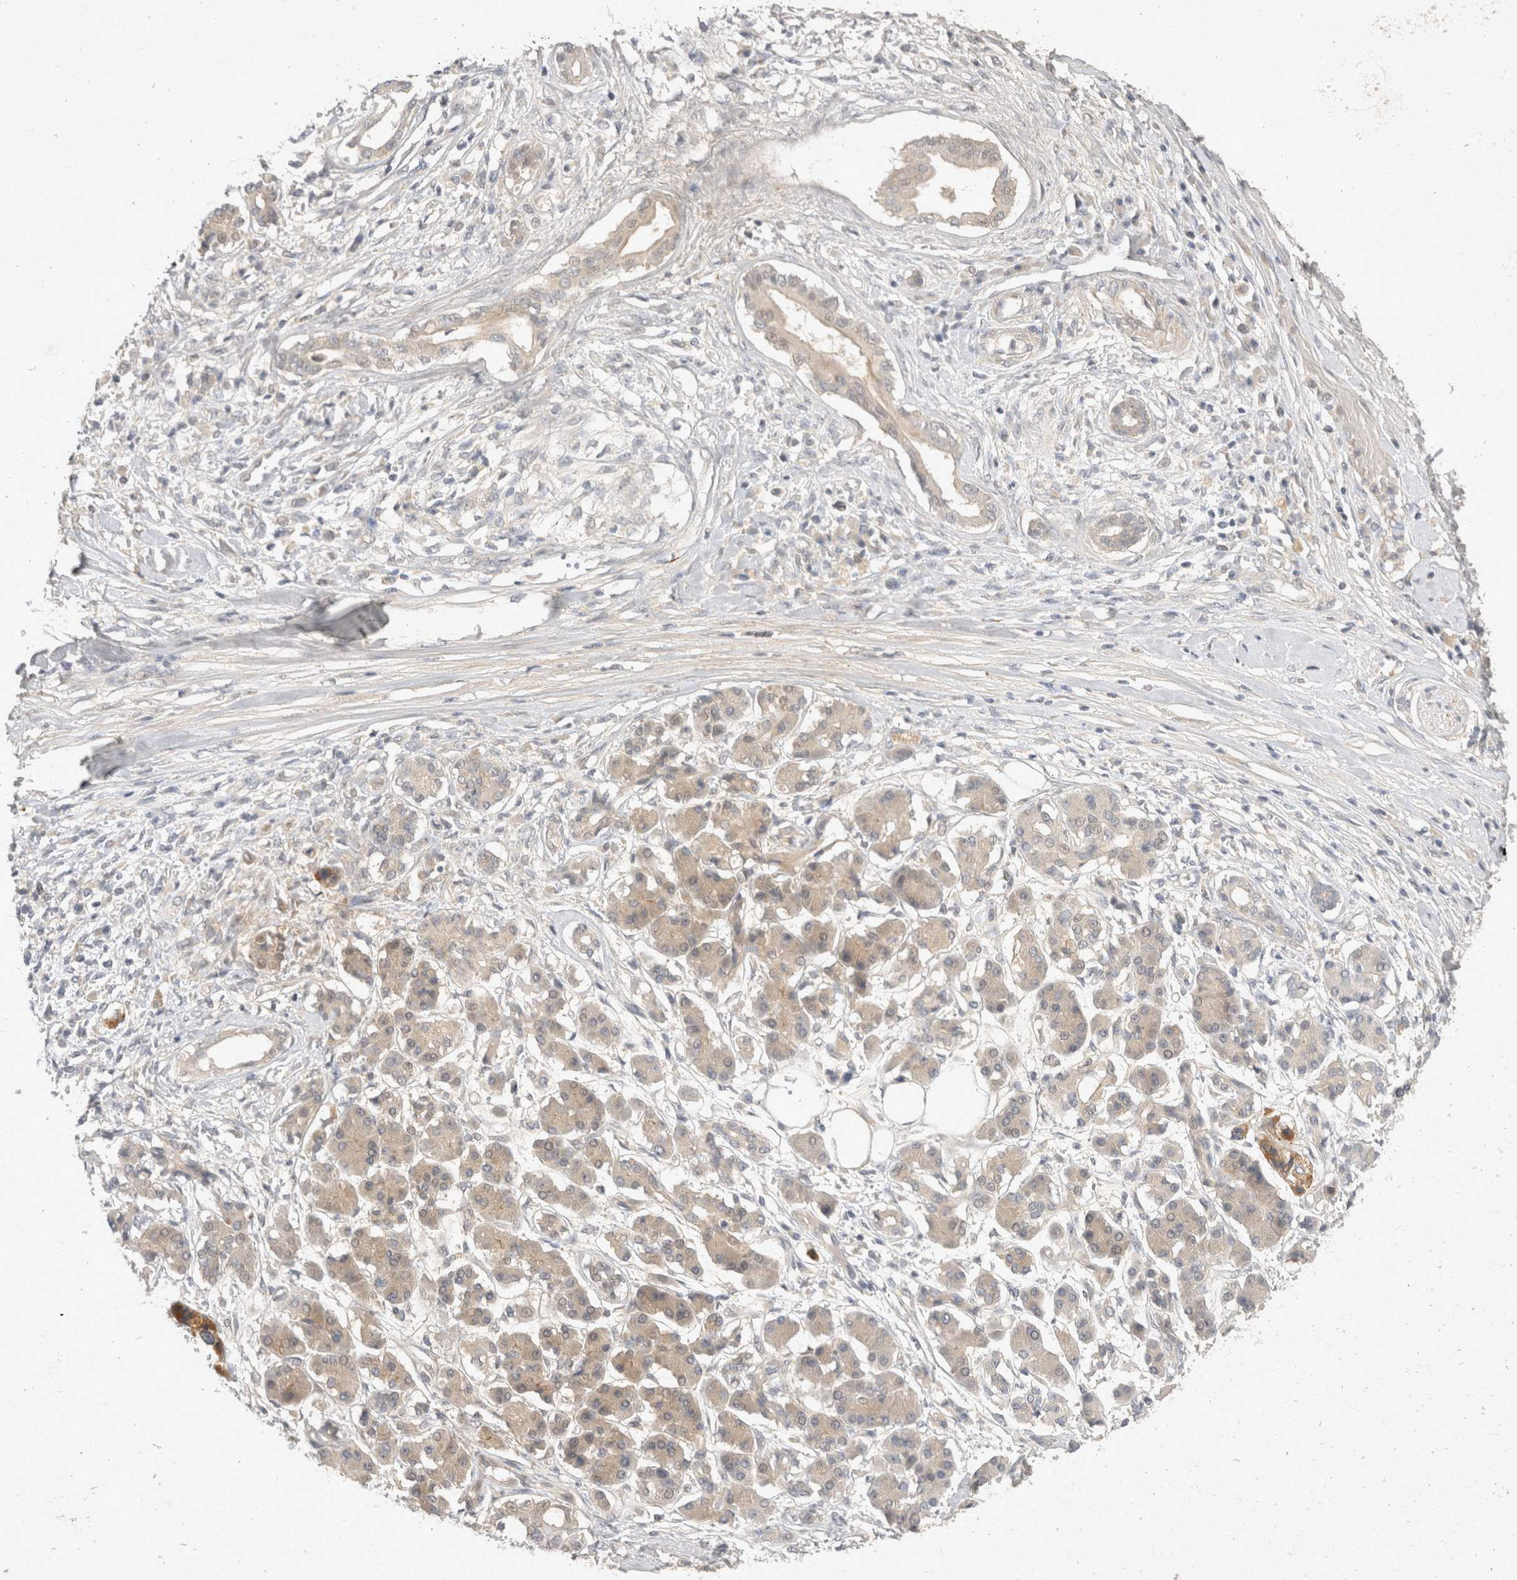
{"staining": {"intensity": "negative", "quantity": "none", "location": "none"}, "tissue": "pancreatic cancer", "cell_type": "Tumor cells", "image_type": "cancer", "snomed": [{"axis": "morphology", "description": "Adenocarcinoma, NOS"}, {"axis": "topography", "description": "Pancreas"}], "caption": "Histopathology image shows no protein staining in tumor cells of adenocarcinoma (pancreatic) tissue.", "gene": "TOM1L2", "patient": {"sex": "female", "age": 56}}